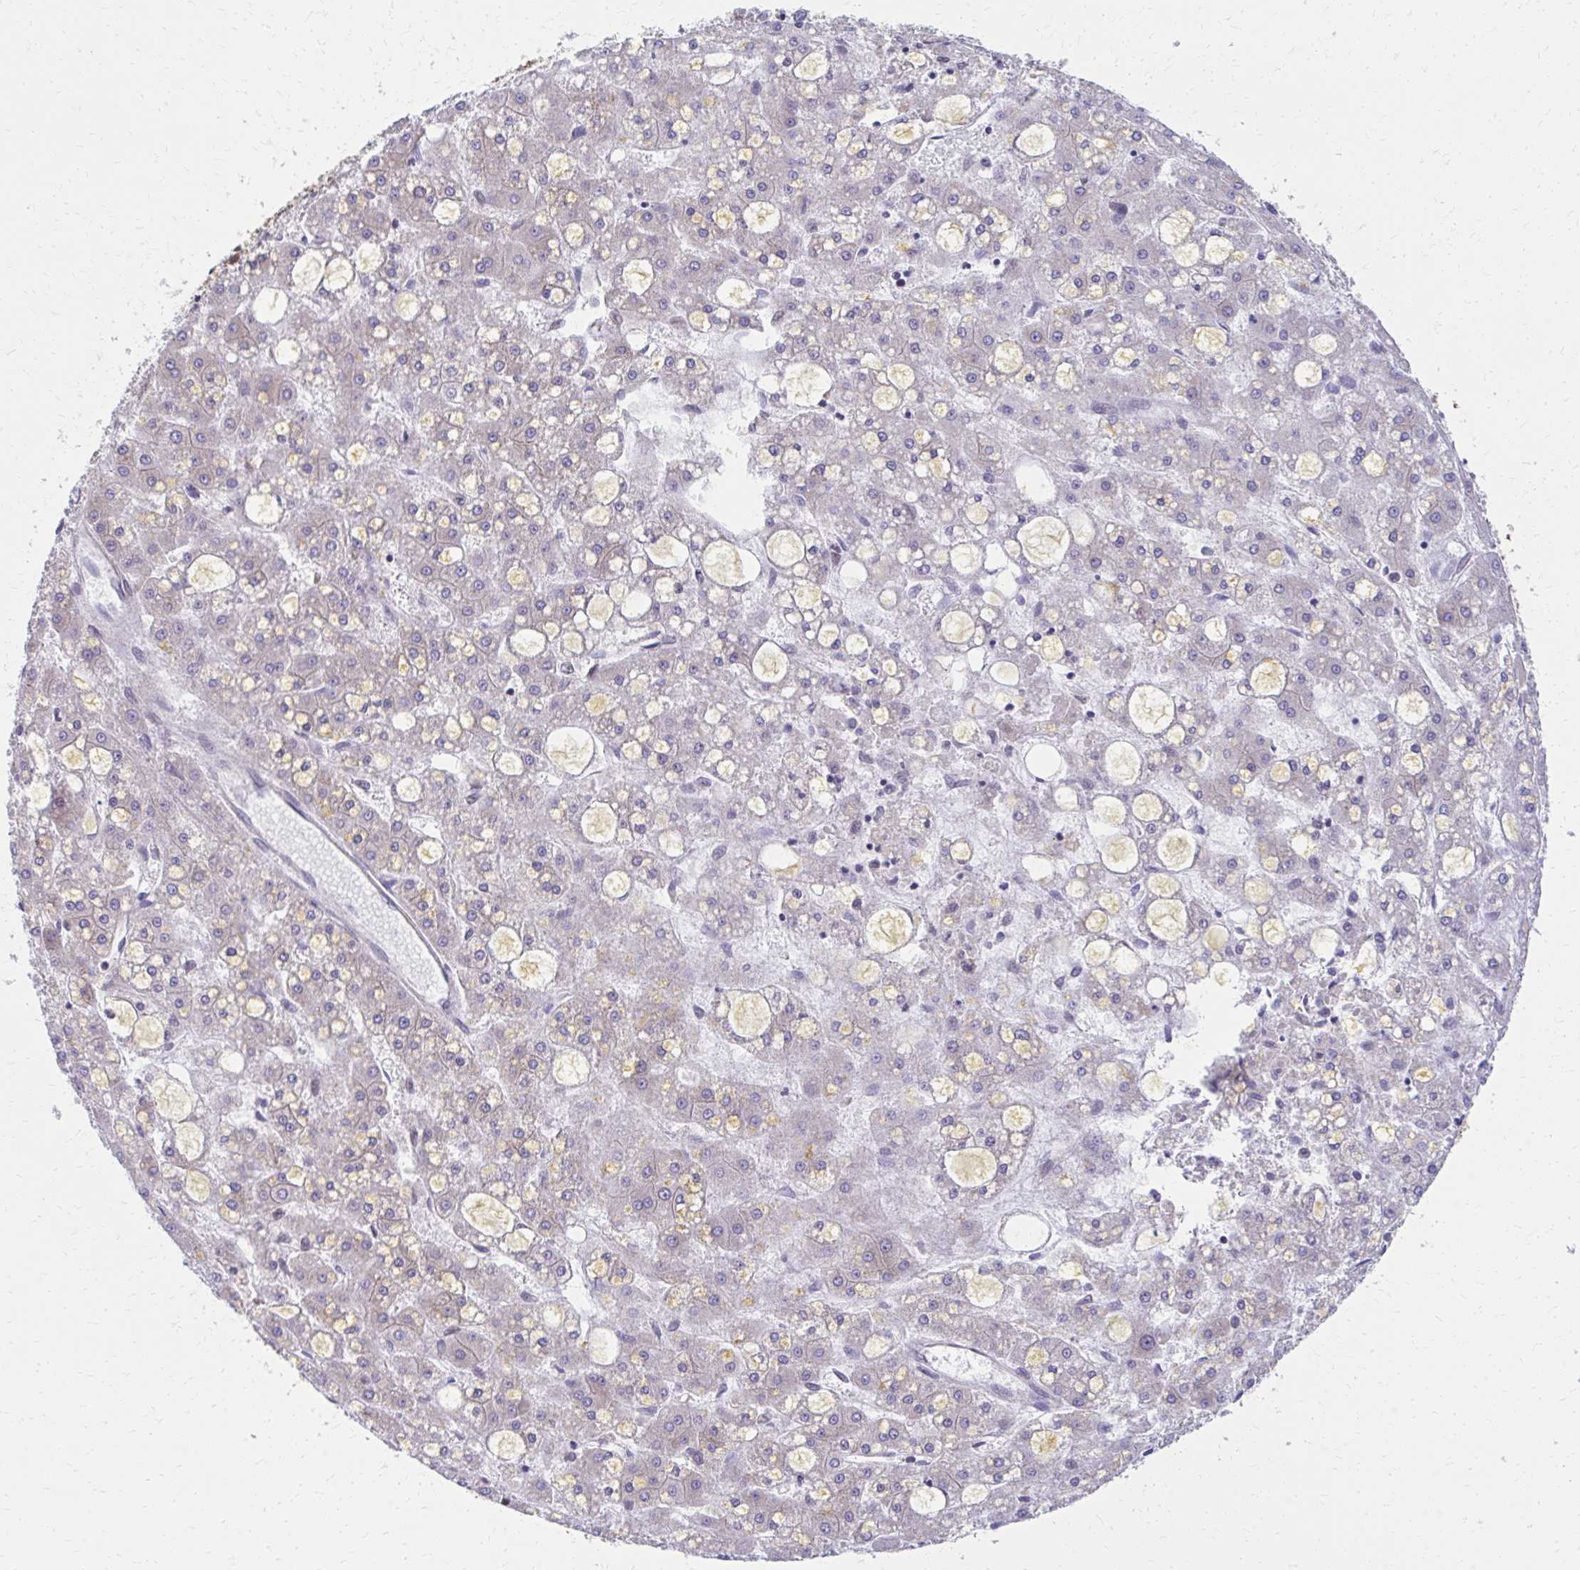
{"staining": {"intensity": "negative", "quantity": "none", "location": "none"}, "tissue": "liver cancer", "cell_type": "Tumor cells", "image_type": "cancer", "snomed": [{"axis": "morphology", "description": "Carcinoma, Hepatocellular, NOS"}, {"axis": "topography", "description": "Liver"}], "caption": "This is an IHC histopathology image of human hepatocellular carcinoma (liver). There is no positivity in tumor cells.", "gene": "ZNF778", "patient": {"sex": "male", "age": 67}}